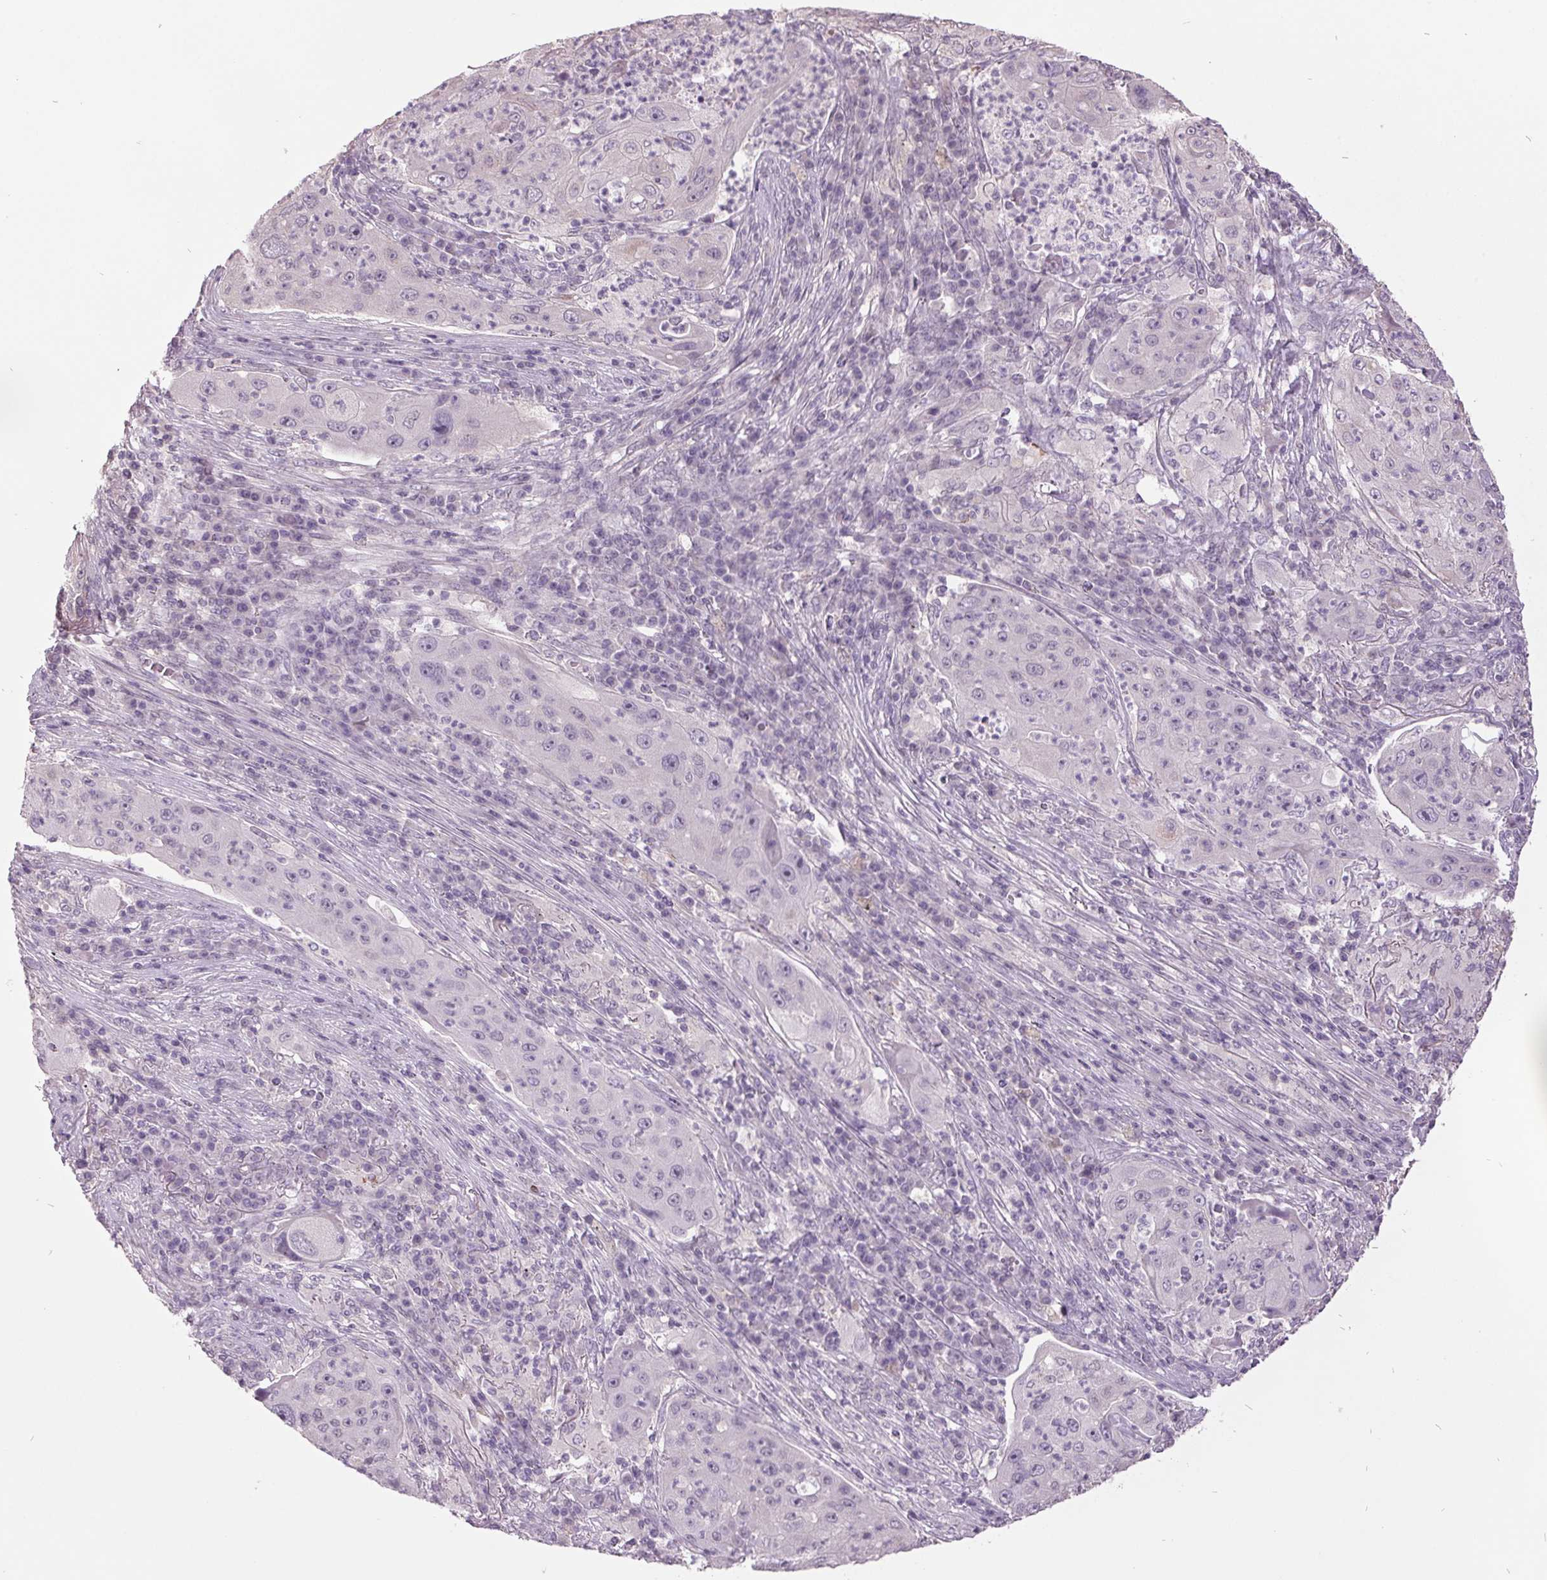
{"staining": {"intensity": "negative", "quantity": "none", "location": "none"}, "tissue": "lung cancer", "cell_type": "Tumor cells", "image_type": "cancer", "snomed": [{"axis": "morphology", "description": "Squamous cell carcinoma, NOS"}, {"axis": "topography", "description": "Lung"}], "caption": "Protein analysis of lung squamous cell carcinoma displays no significant expression in tumor cells.", "gene": "C2orf16", "patient": {"sex": "female", "age": 59}}